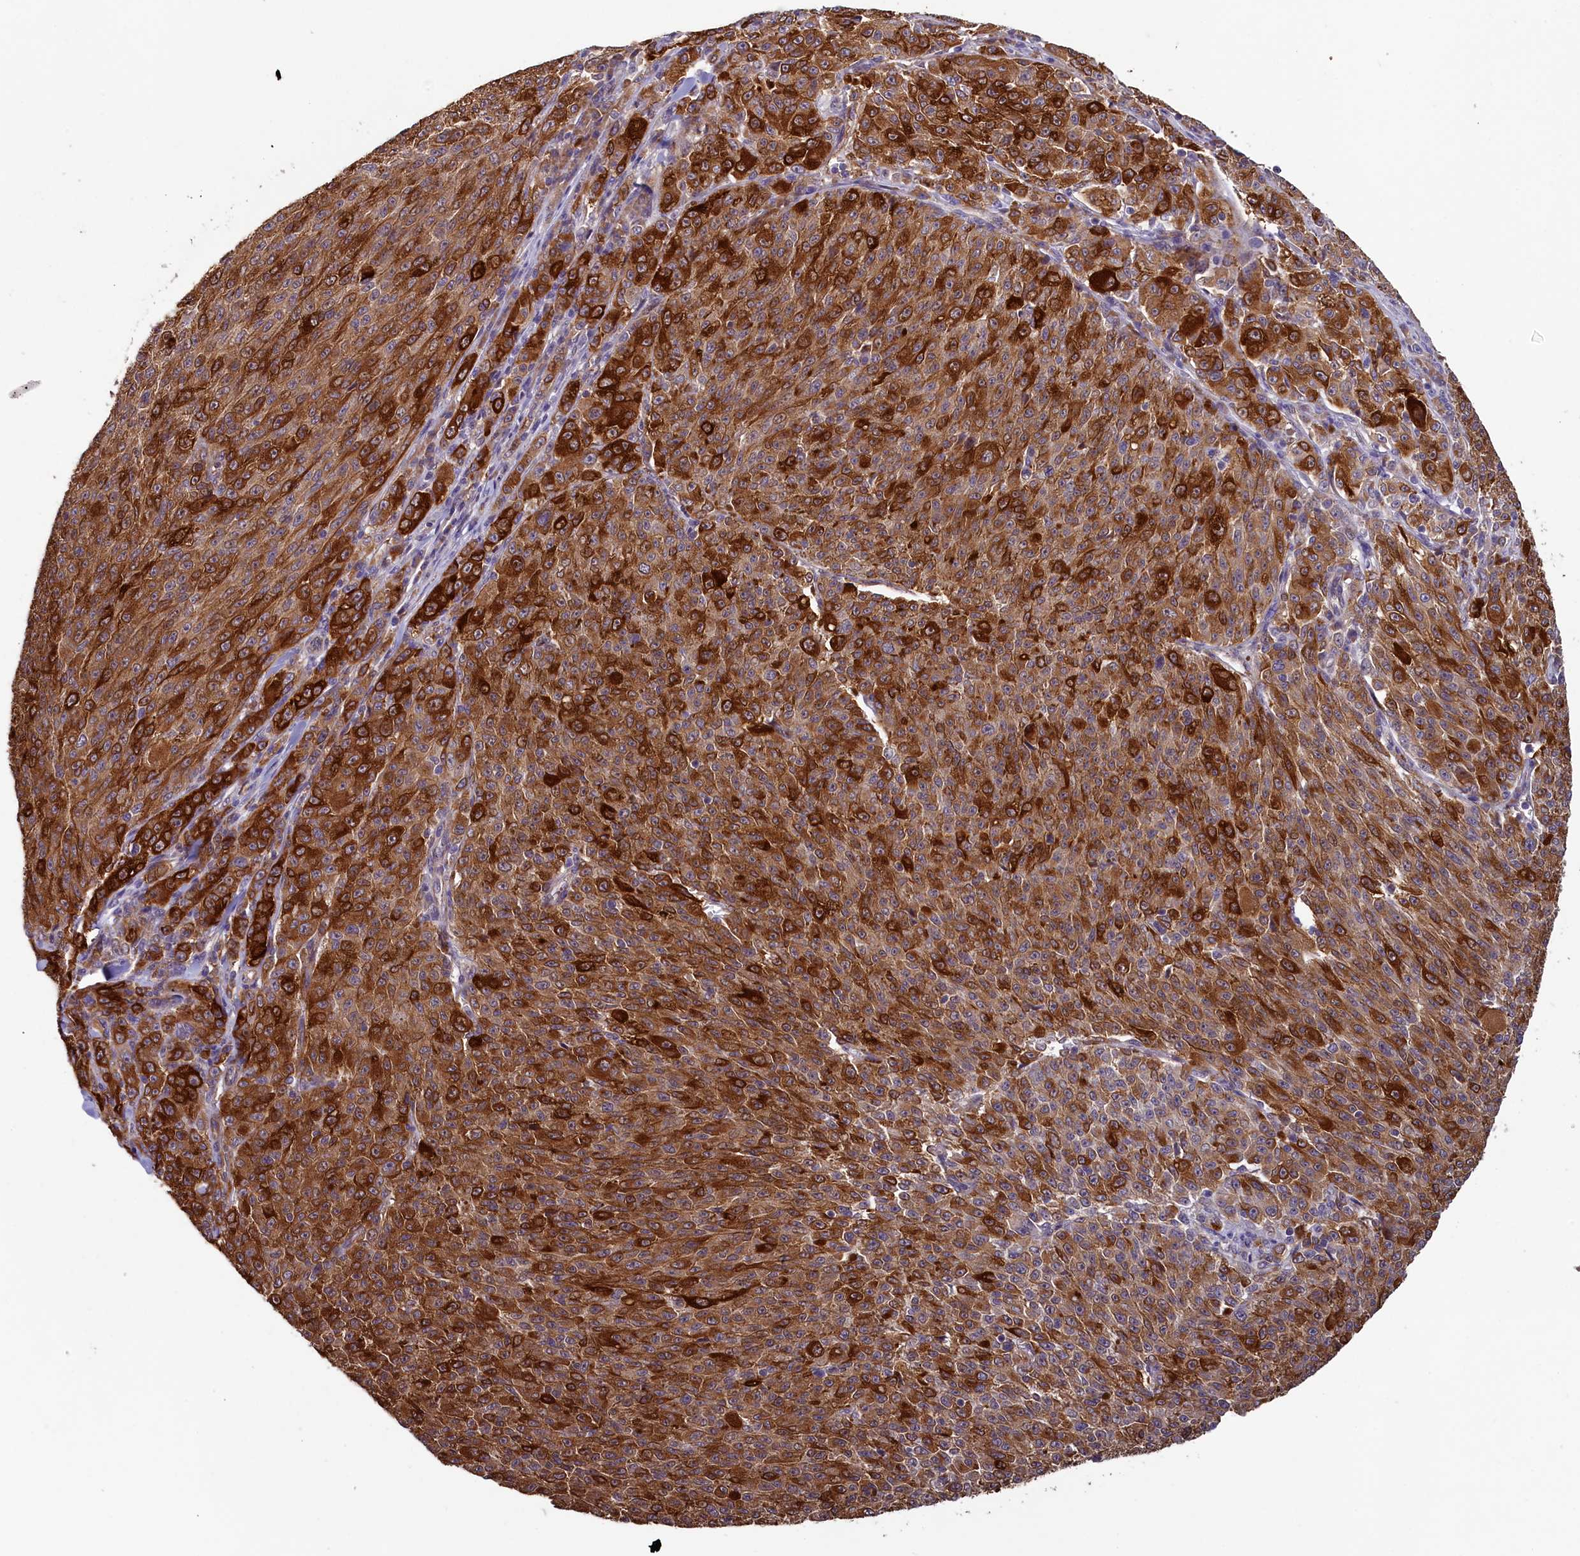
{"staining": {"intensity": "strong", "quantity": ">75%", "location": "cytoplasmic/membranous"}, "tissue": "melanoma", "cell_type": "Tumor cells", "image_type": "cancer", "snomed": [{"axis": "morphology", "description": "Malignant melanoma, NOS"}, {"axis": "topography", "description": "Skin"}], "caption": "The histopathology image demonstrates a brown stain indicating the presence of a protein in the cytoplasmic/membranous of tumor cells in melanoma.", "gene": "ACSBG1", "patient": {"sex": "female", "age": 52}}